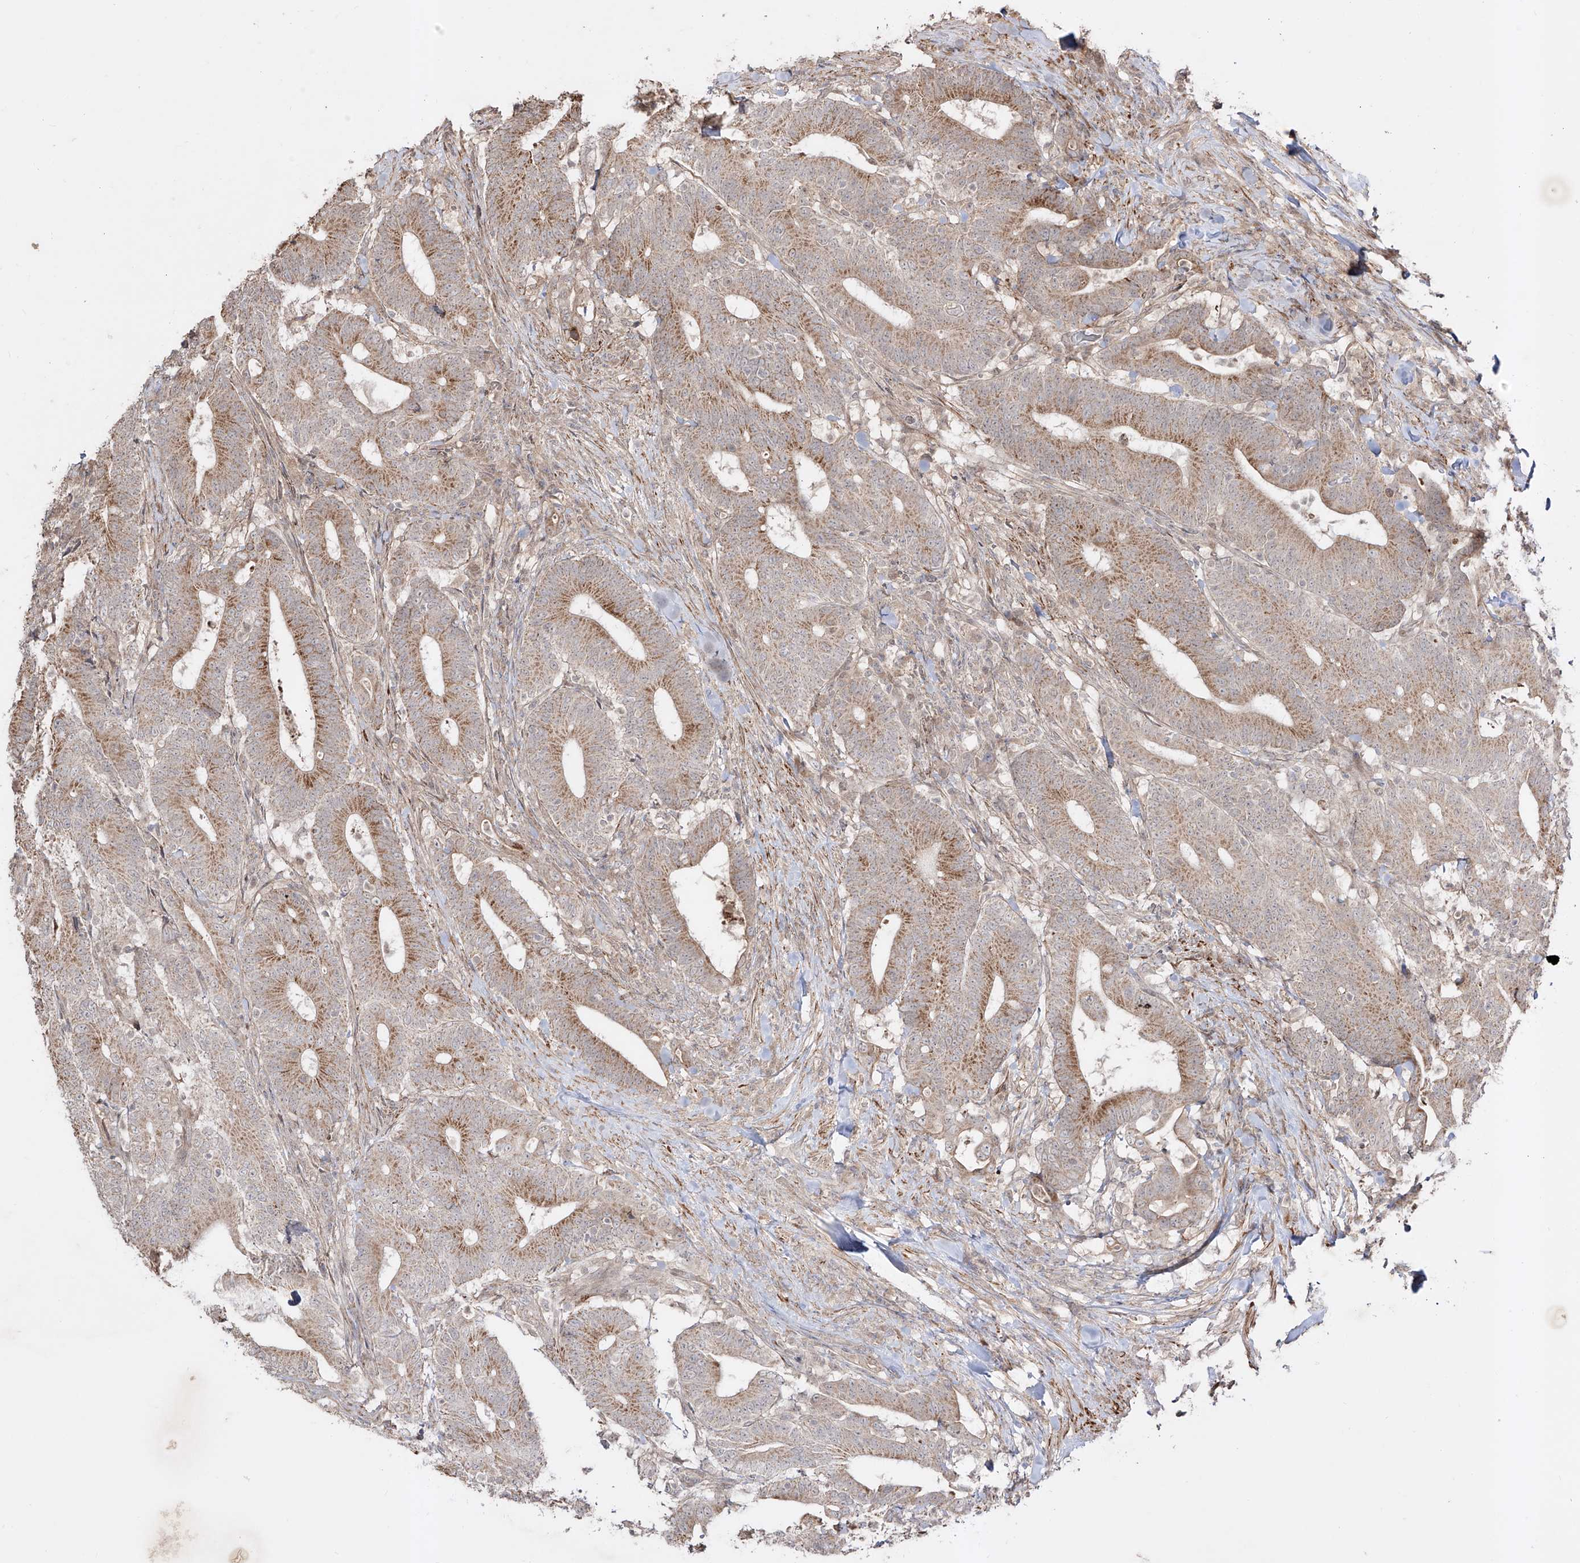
{"staining": {"intensity": "moderate", "quantity": ">75%", "location": "cytoplasmic/membranous"}, "tissue": "colorectal cancer", "cell_type": "Tumor cells", "image_type": "cancer", "snomed": [{"axis": "morphology", "description": "Adenocarcinoma, NOS"}, {"axis": "topography", "description": "Colon"}], "caption": "This histopathology image reveals adenocarcinoma (colorectal) stained with immunohistochemistry to label a protein in brown. The cytoplasmic/membranous of tumor cells show moderate positivity for the protein. Nuclei are counter-stained blue.", "gene": "KDM1B", "patient": {"sex": "female", "age": 66}}